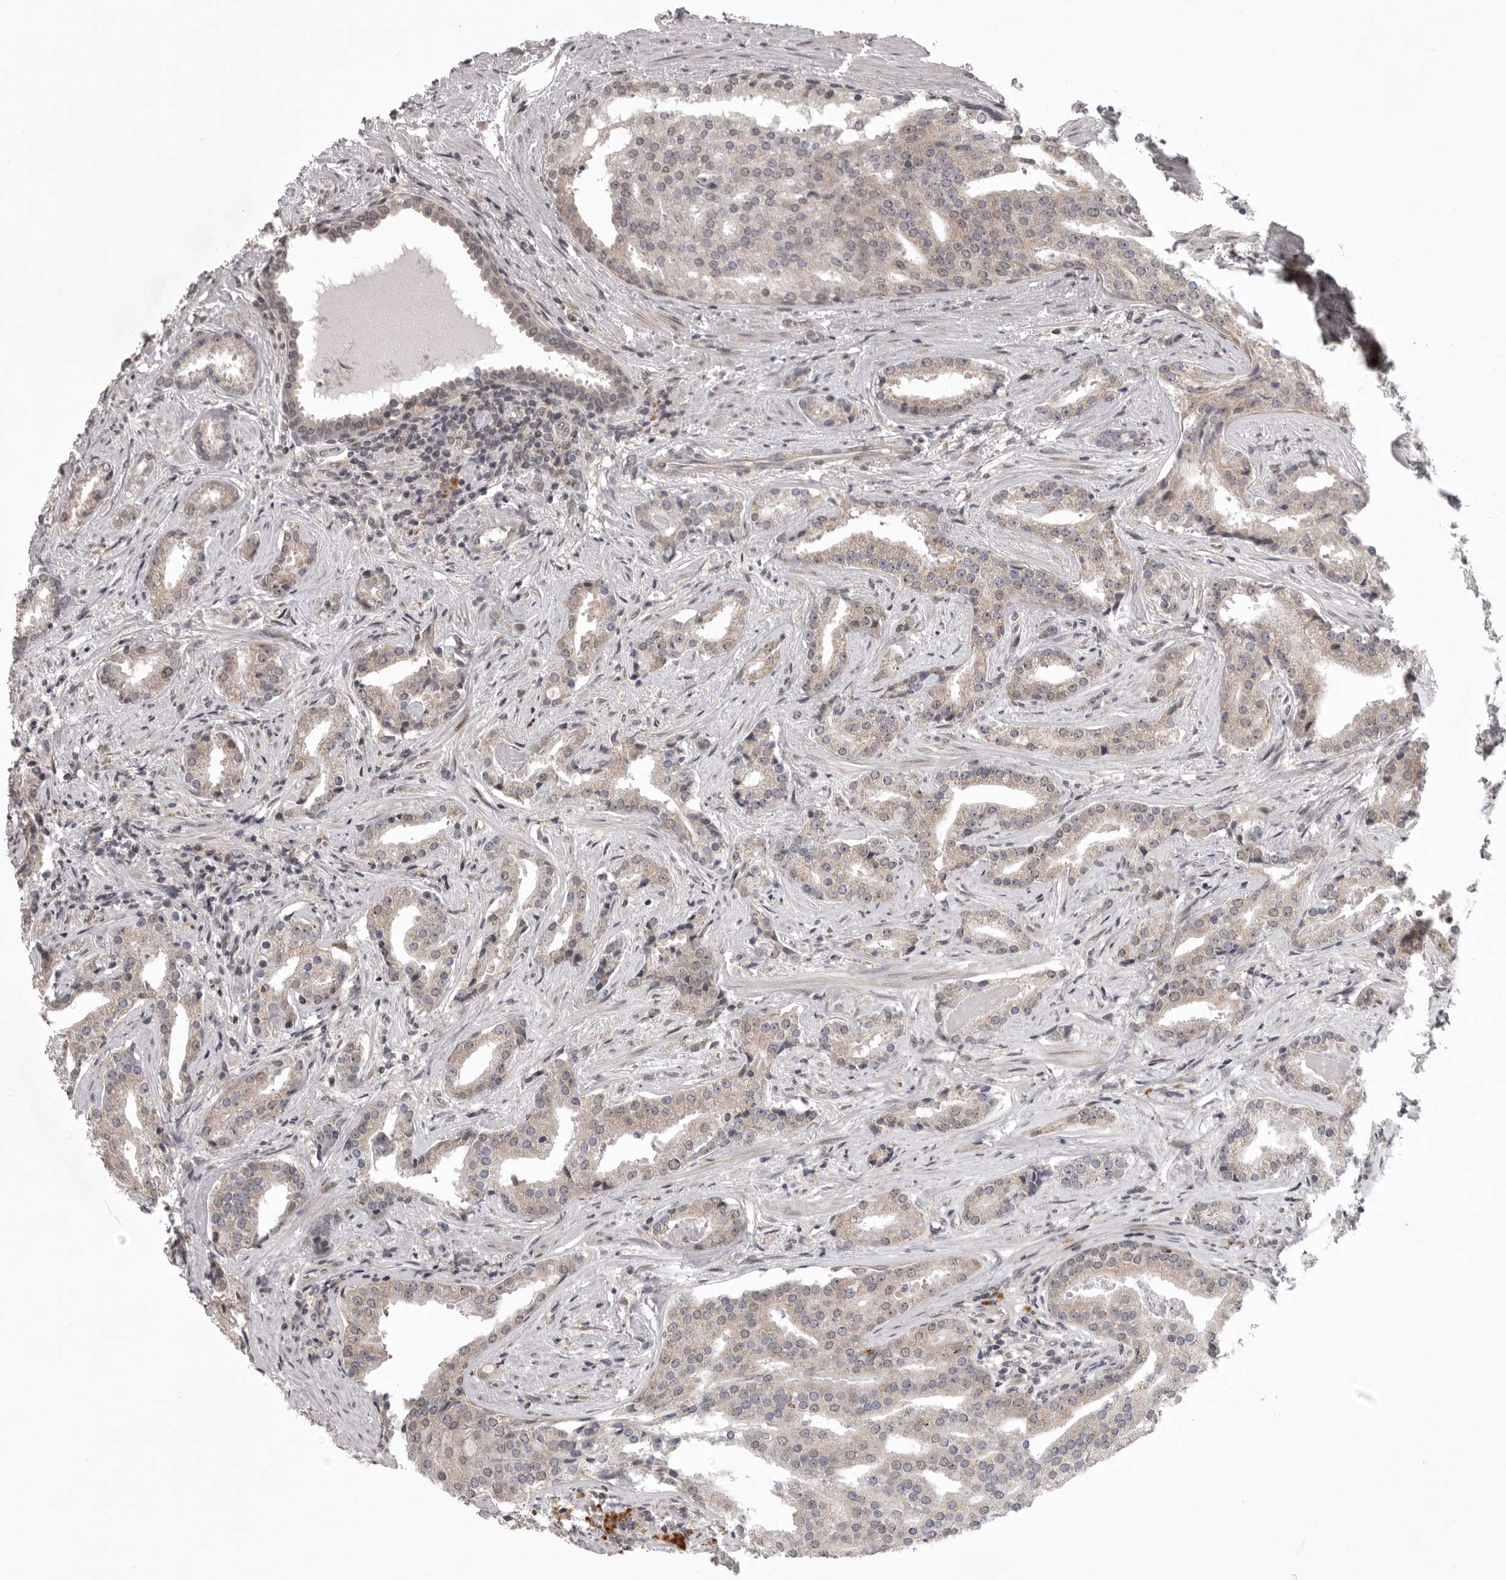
{"staining": {"intensity": "weak", "quantity": ">75%", "location": "cytoplasmic/membranous"}, "tissue": "prostate cancer", "cell_type": "Tumor cells", "image_type": "cancer", "snomed": [{"axis": "morphology", "description": "Adenocarcinoma, Low grade"}, {"axis": "topography", "description": "Prostate"}], "caption": "Protein positivity by immunohistochemistry (IHC) shows weak cytoplasmic/membranous staining in about >75% of tumor cells in prostate adenocarcinoma (low-grade).", "gene": "C1orf109", "patient": {"sex": "male", "age": 67}}